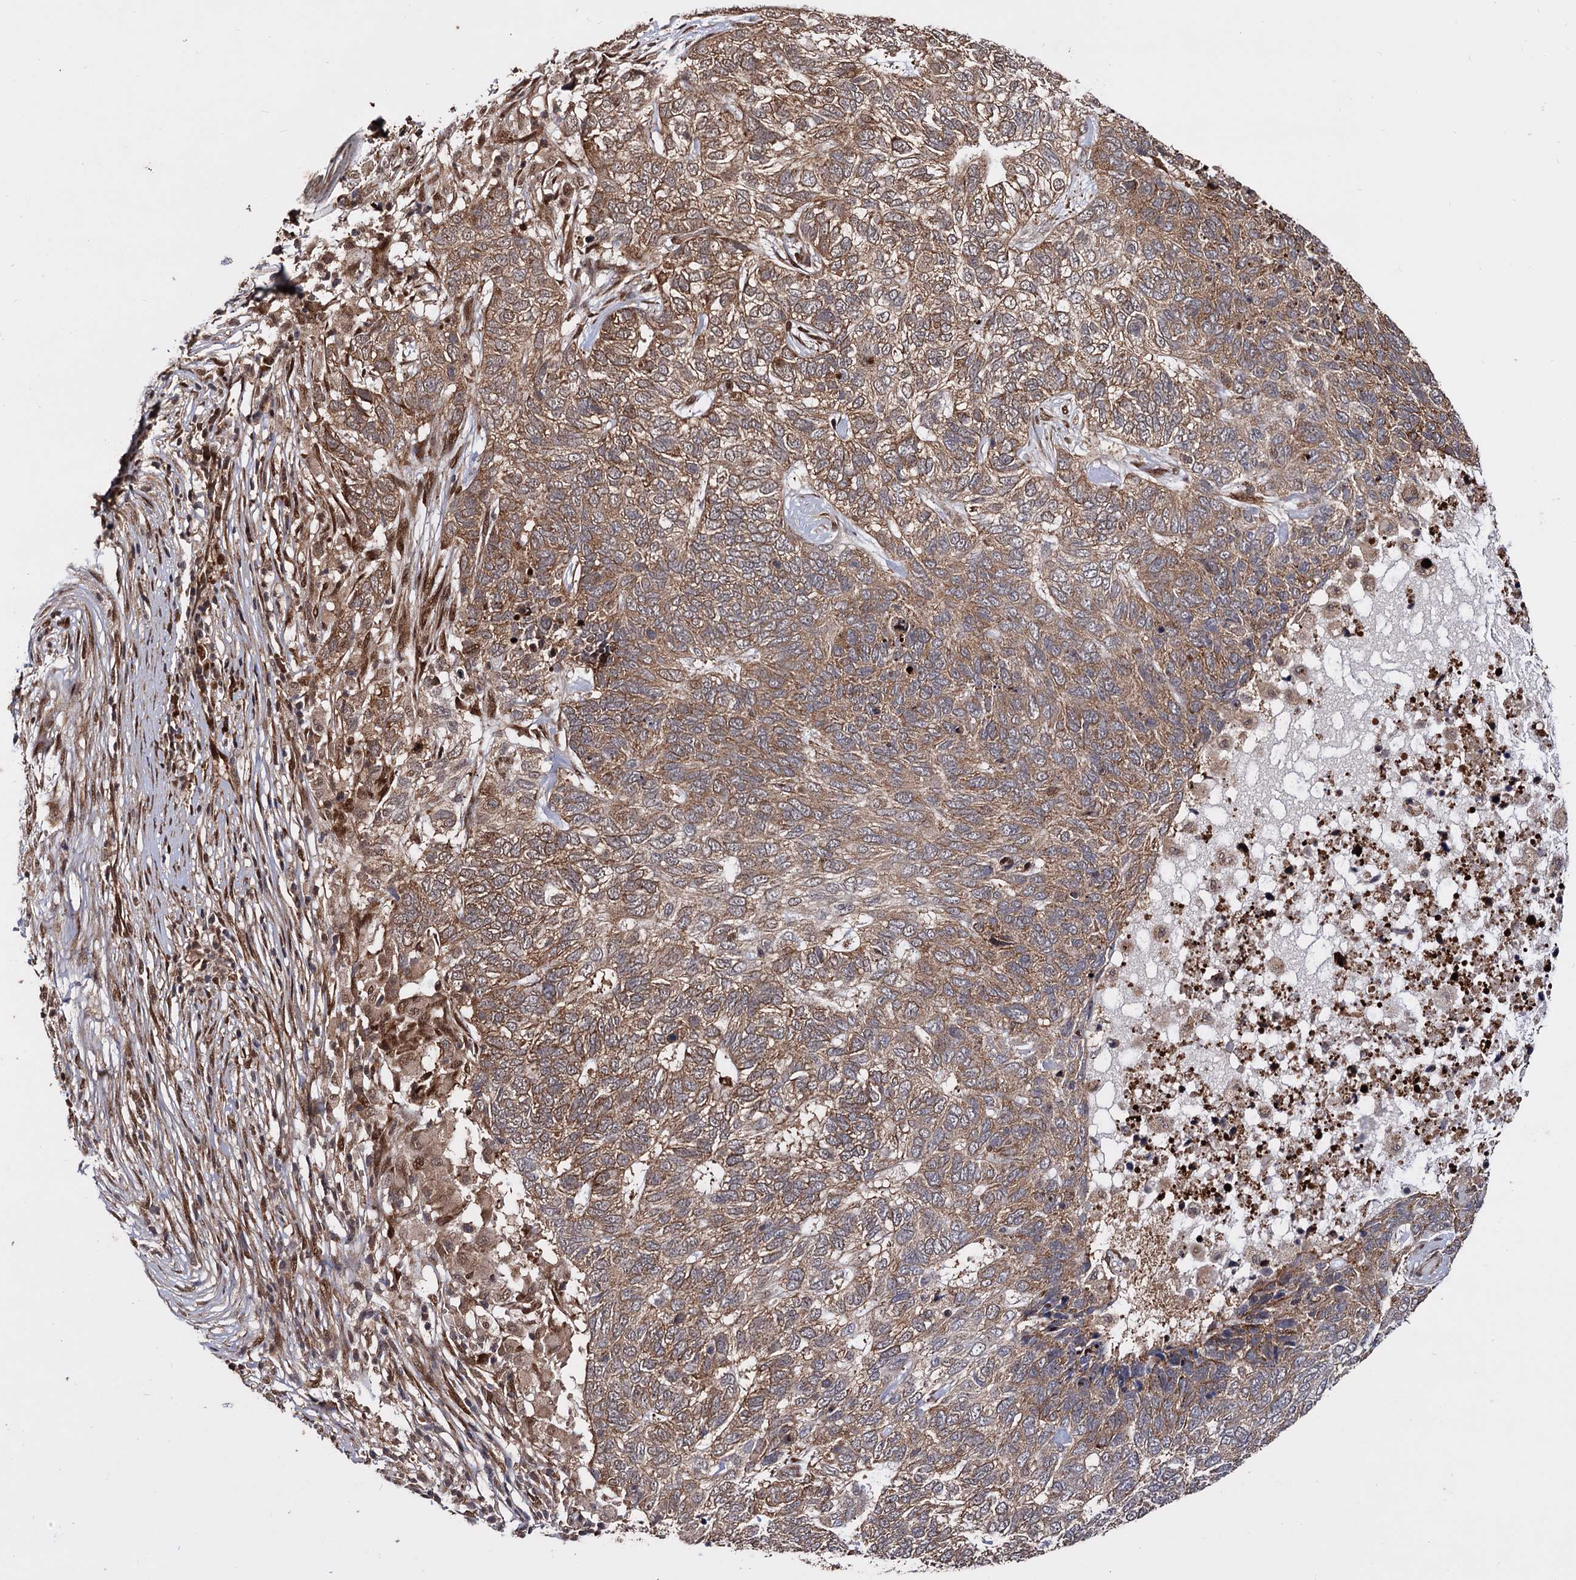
{"staining": {"intensity": "moderate", "quantity": ">75%", "location": "cytoplasmic/membranous"}, "tissue": "skin cancer", "cell_type": "Tumor cells", "image_type": "cancer", "snomed": [{"axis": "morphology", "description": "Basal cell carcinoma"}, {"axis": "topography", "description": "Skin"}], "caption": "Immunohistochemical staining of skin cancer (basal cell carcinoma) reveals medium levels of moderate cytoplasmic/membranous staining in approximately >75% of tumor cells.", "gene": "PIGB", "patient": {"sex": "female", "age": 65}}